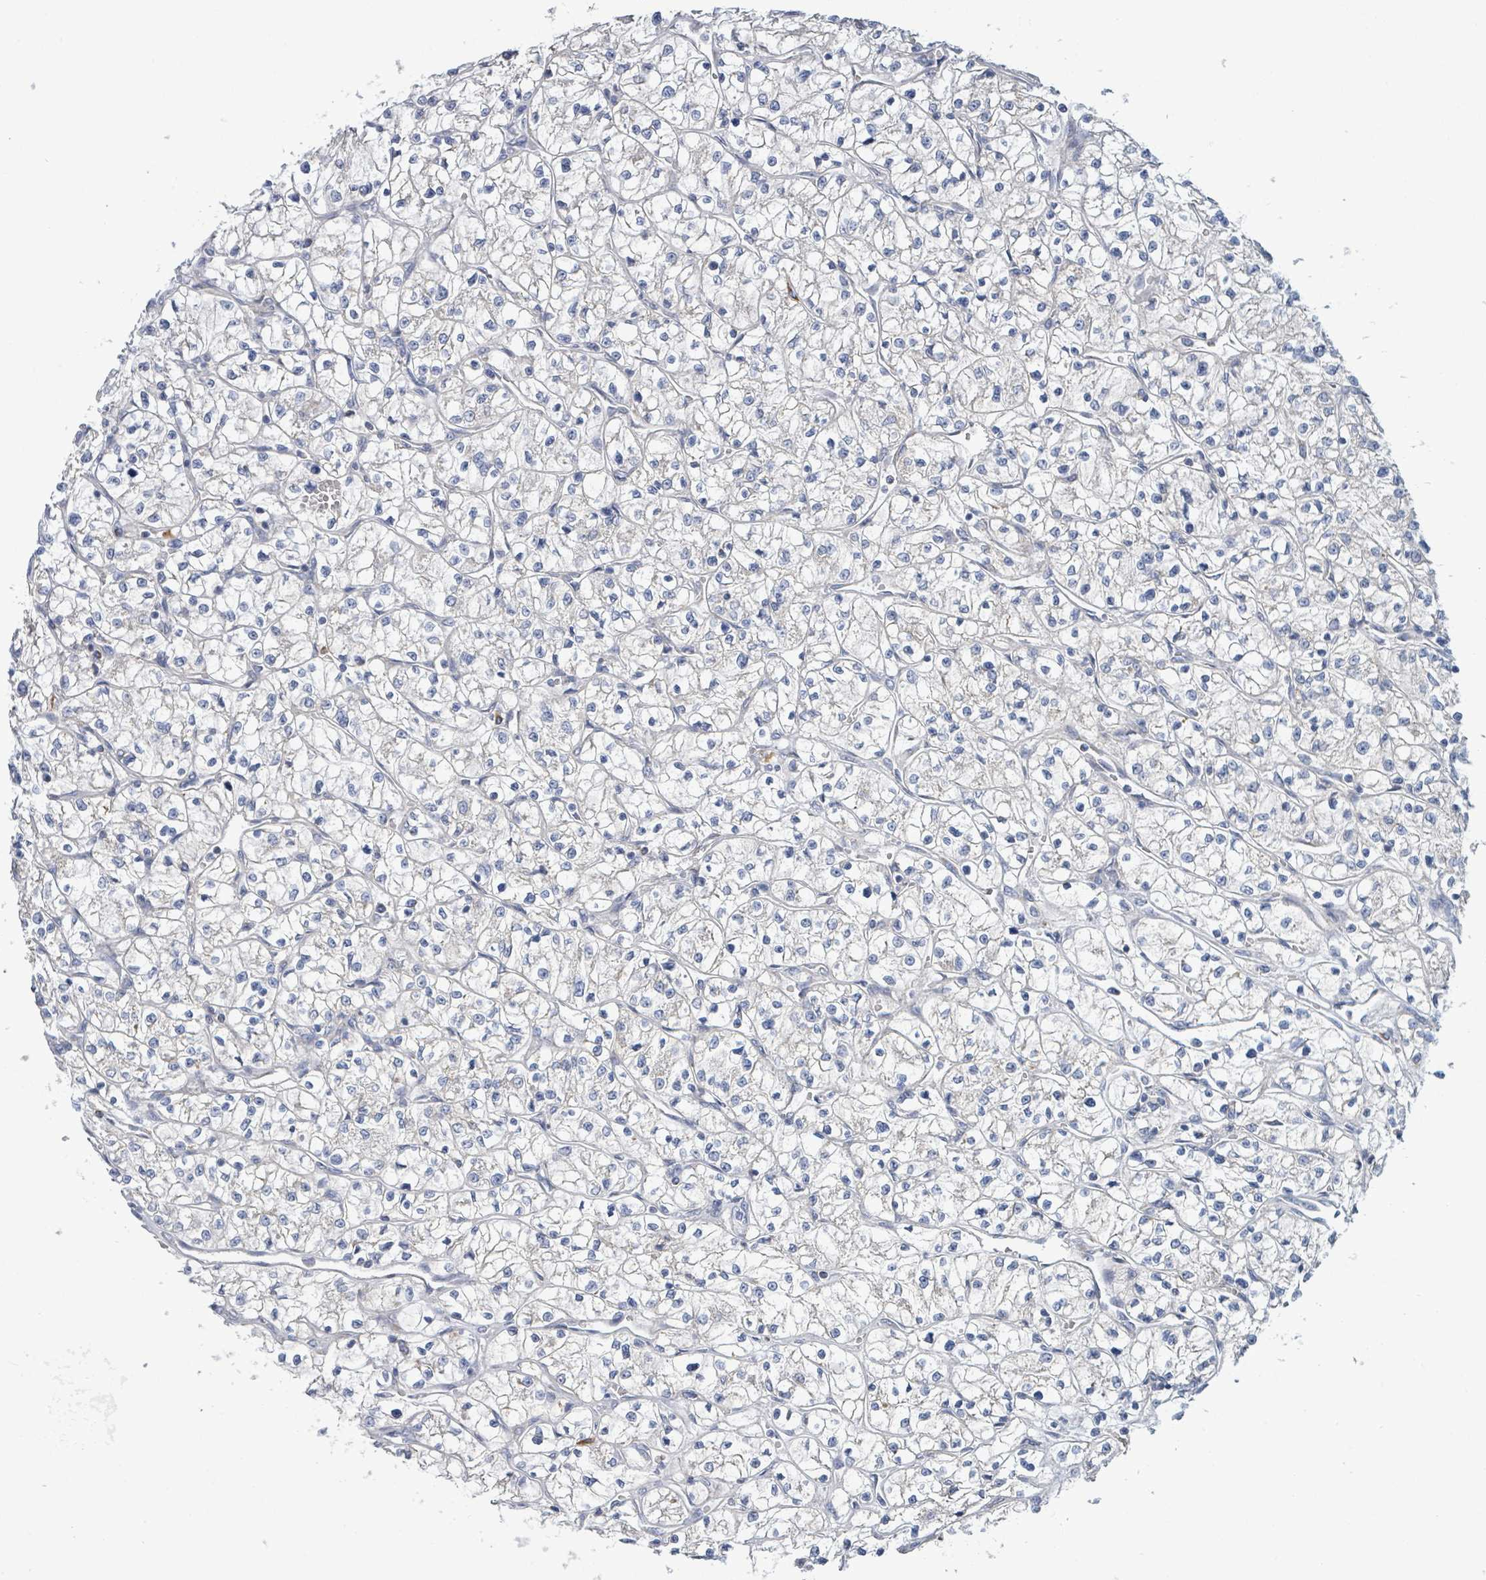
{"staining": {"intensity": "negative", "quantity": "none", "location": "none"}, "tissue": "renal cancer", "cell_type": "Tumor cells", "image_type": "cancer", "snomed": [{"axis": "morphology", "description": "Adenocarcinoma, NOS"}, {"axis": "topography", "description": "Kidney"}], "caption": "IHC image of neoplastic tissue: human renal cancer stained with DAB (3,3'-diaminobenzidine) shows no significant protein positivity in tumor cells. (IHC, brightfield microscopy, high magnification).", "gene": "SUCLG2", "patient": {"sex": "female", "age": 64}}